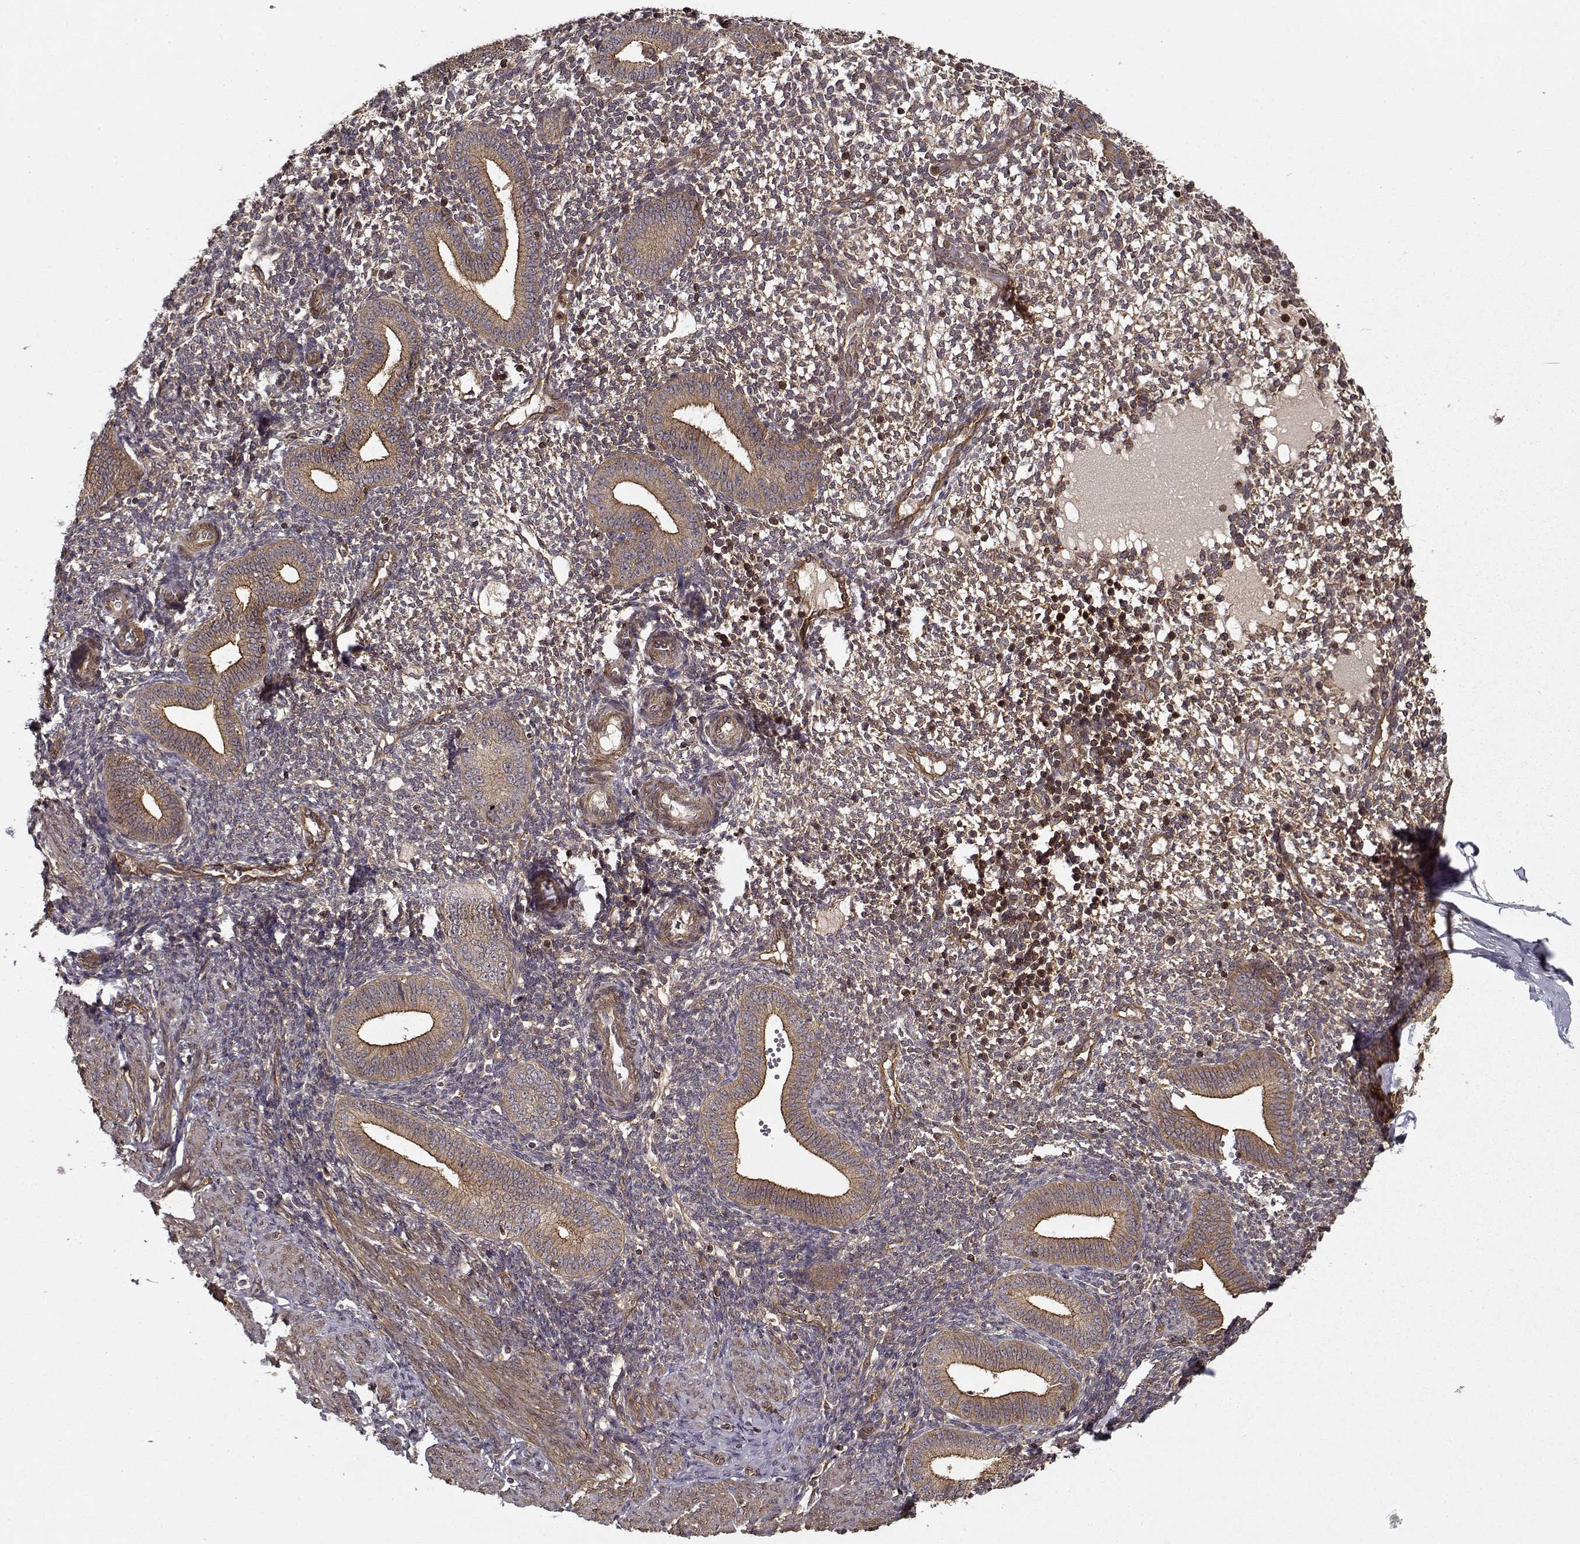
{"staining": {"intensity": "weak", "quantity": "<25%", "location": "nuclear"}, "tissue": "endometrium", "cell_type": "Cells in endometrial stroma", "image_type": "normal", "snomed": [{"axis": "morphology", "description": "Normal tissue, NOS"}, {"axis": "topography", "description": "Endometrium"}], "caption": "An IHC image of benign endometrium is shown. There is no staining in cells in endometrial stroma of endometrium.", "gene": "PPP1R12A", "patient": {"sex": "female", "age": 40}}